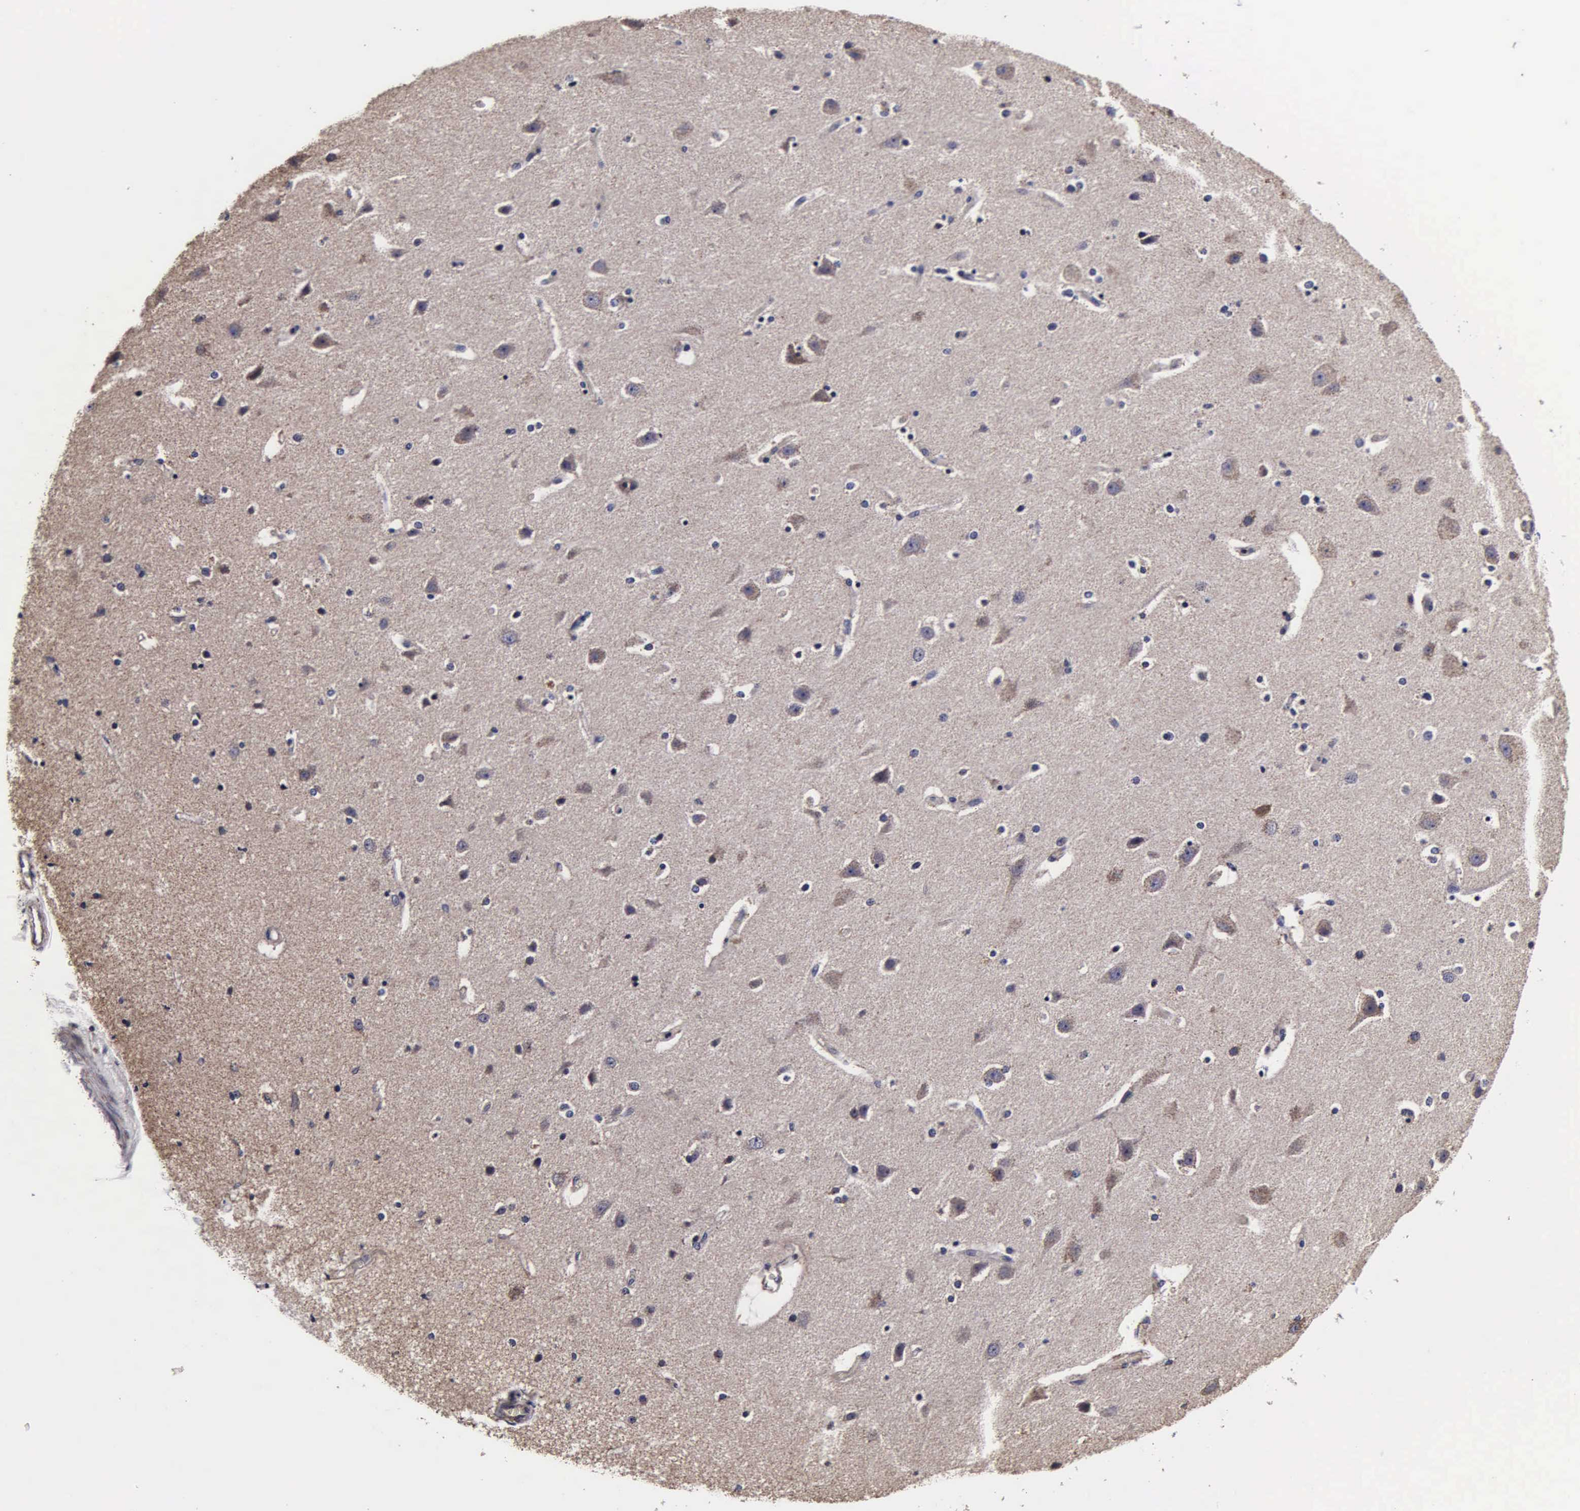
{"staining": {"intensity": "negative", "quantity": "none", "location": "none"}, "tissue": "caudate", "cell_type": "Glial cells", "image_type": "normal", "snomed": [{"axis": "morphology", "description": "Normal tissue, NOS"}, {"axis": "topography", "description": "Lateral ventricle wall"}], "caption": "Immunohistochemistry micrograph of normal caudate: caudate stained with DAB demonstrates no significant protein staining in glial cells.", "gene": "PSMA3", "patient": {"sex": "female", "age": 54}}